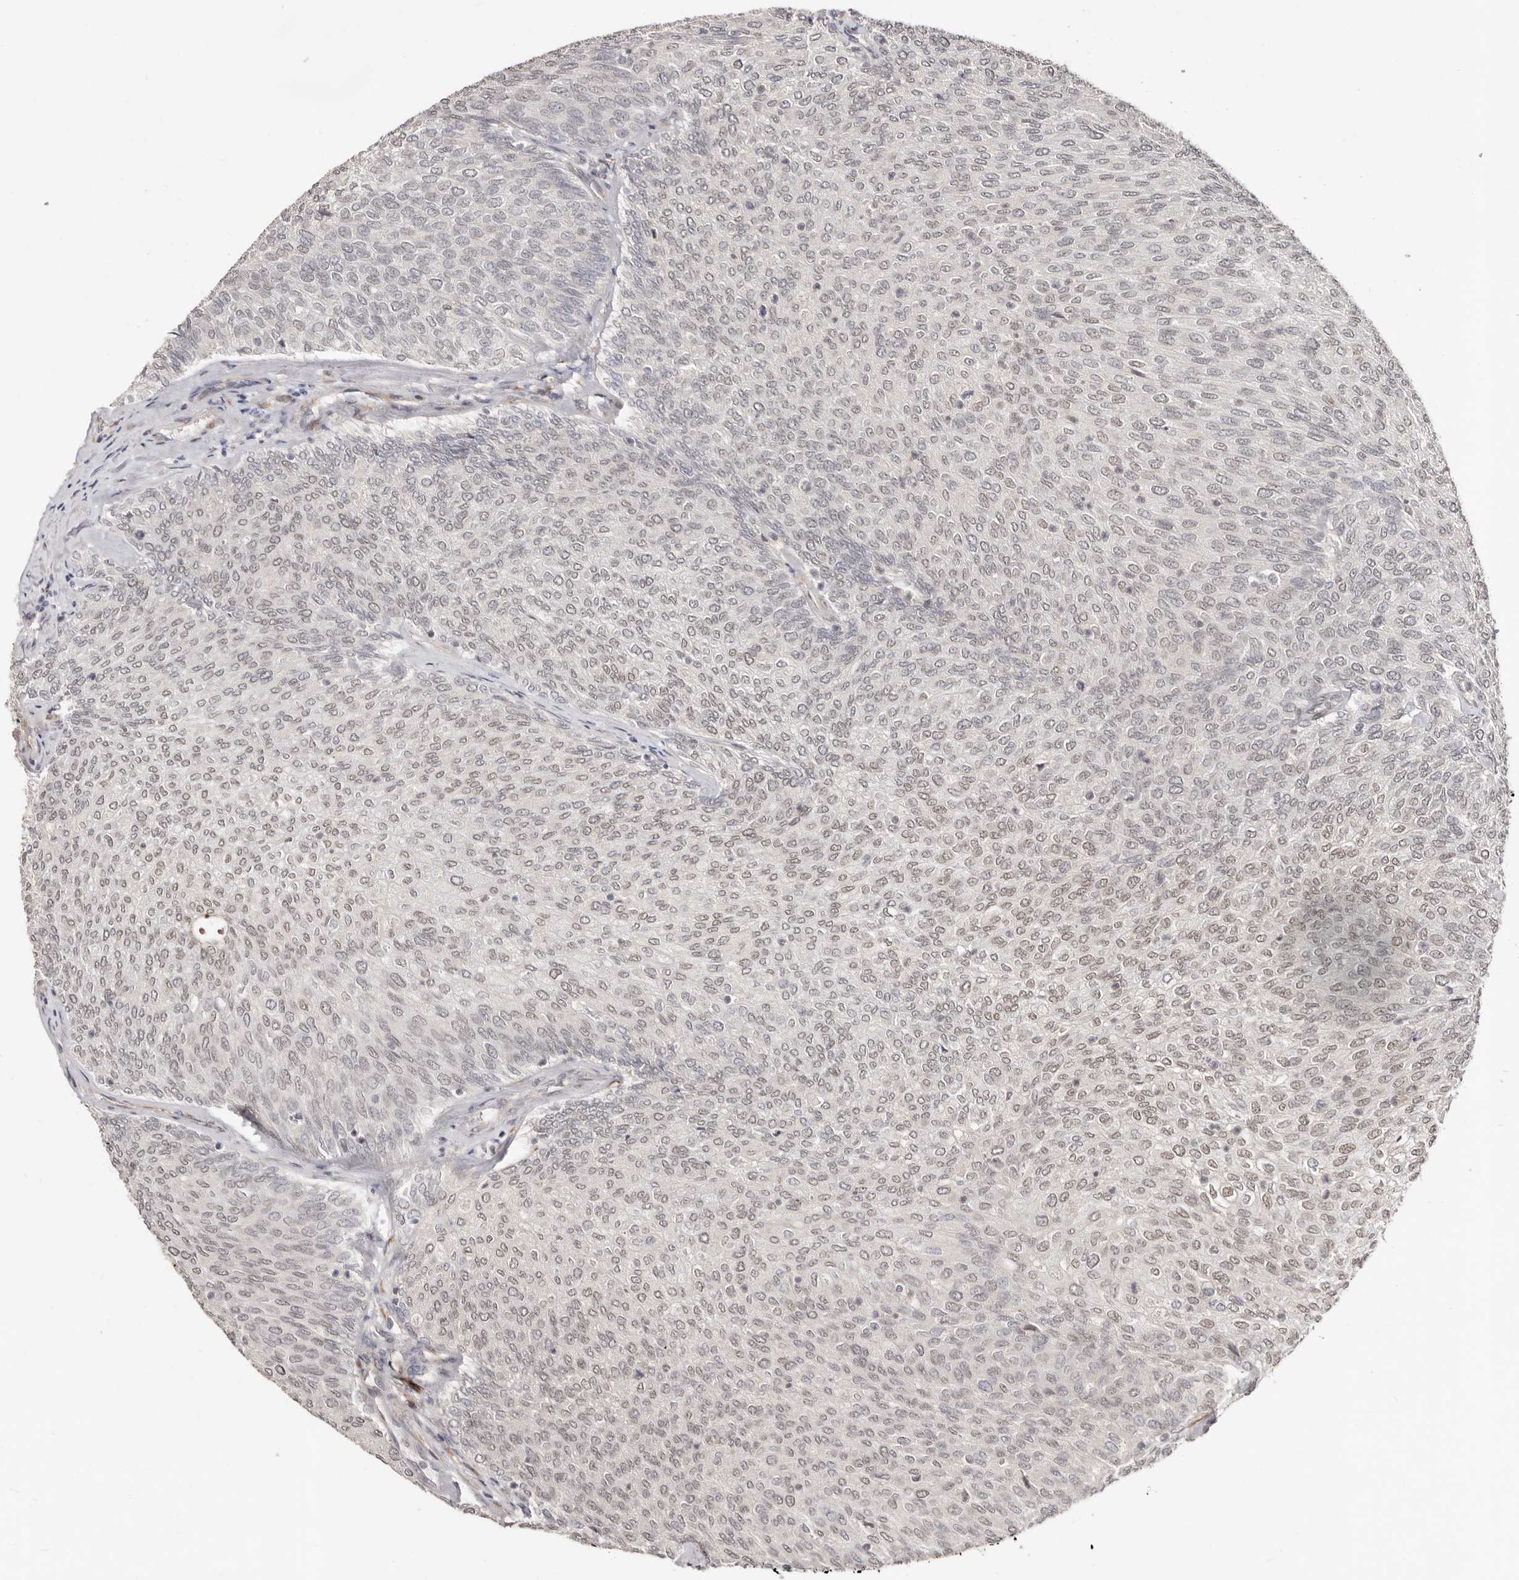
{"staining": {"intensity": "weak", "quantity": ">75%", "location": "nuclear"}, "tissue": "urothelial cancer", "cell_type": "Tumor cells", "image_type": "cancer", "snomed": [{"axis": "morphology", "description": "Urothelial carcinoma, Low grade"}, {"axis": "topography", "description": "Urinary bladder"}], "caption": "Urothelial cancer was stained to show a protein in brown. There is low levels of weak nuclear staining in approximately >75% of tumor cells. Immunohistochemistry (ihc) stains the protein of interest in brown and the nuclei are stained blue.", "gene": "SRCAP", "patient": {"sex": "female", "age": 79}}